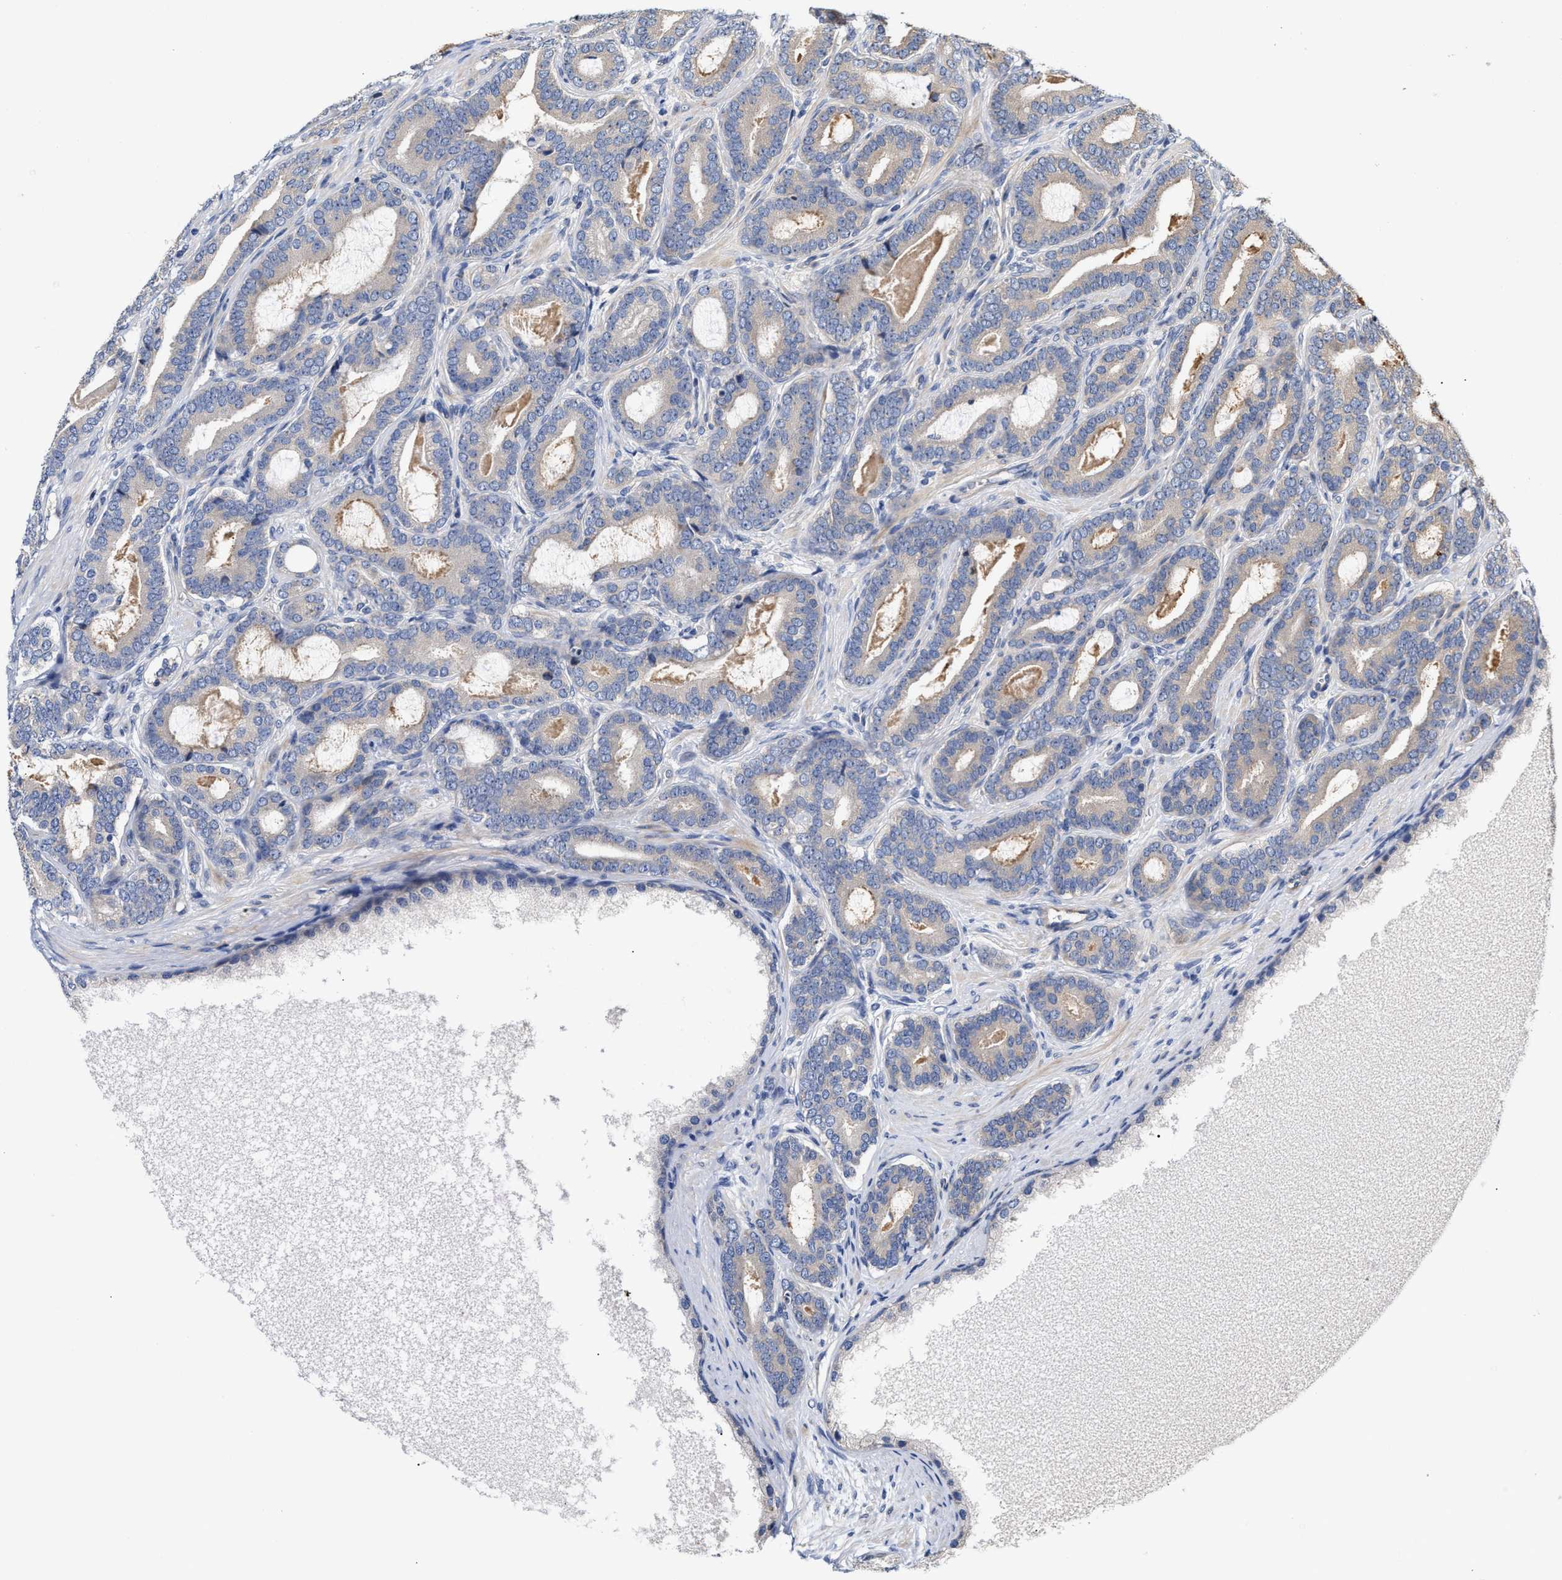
{"staining": {"intensity": "negative", "quantity": "none", "location": "none"}, "tissue": "prostate cancer", "cell_type": "Tumor cells", "image_type": "cancer", "snomed": [{"axis": "morphology", "description": "Adenocarcinoma, High grade"}, {"axis": "topography", "description": "Prostate"}], "caption": "Human prostate cancer (adenocarcinoma (high-grade)) stained for a protein using immunohistochemistry displays no expression in tumor cells.", "gene": "CLIP2", "patient": {"sex": "male", "age": 60}}